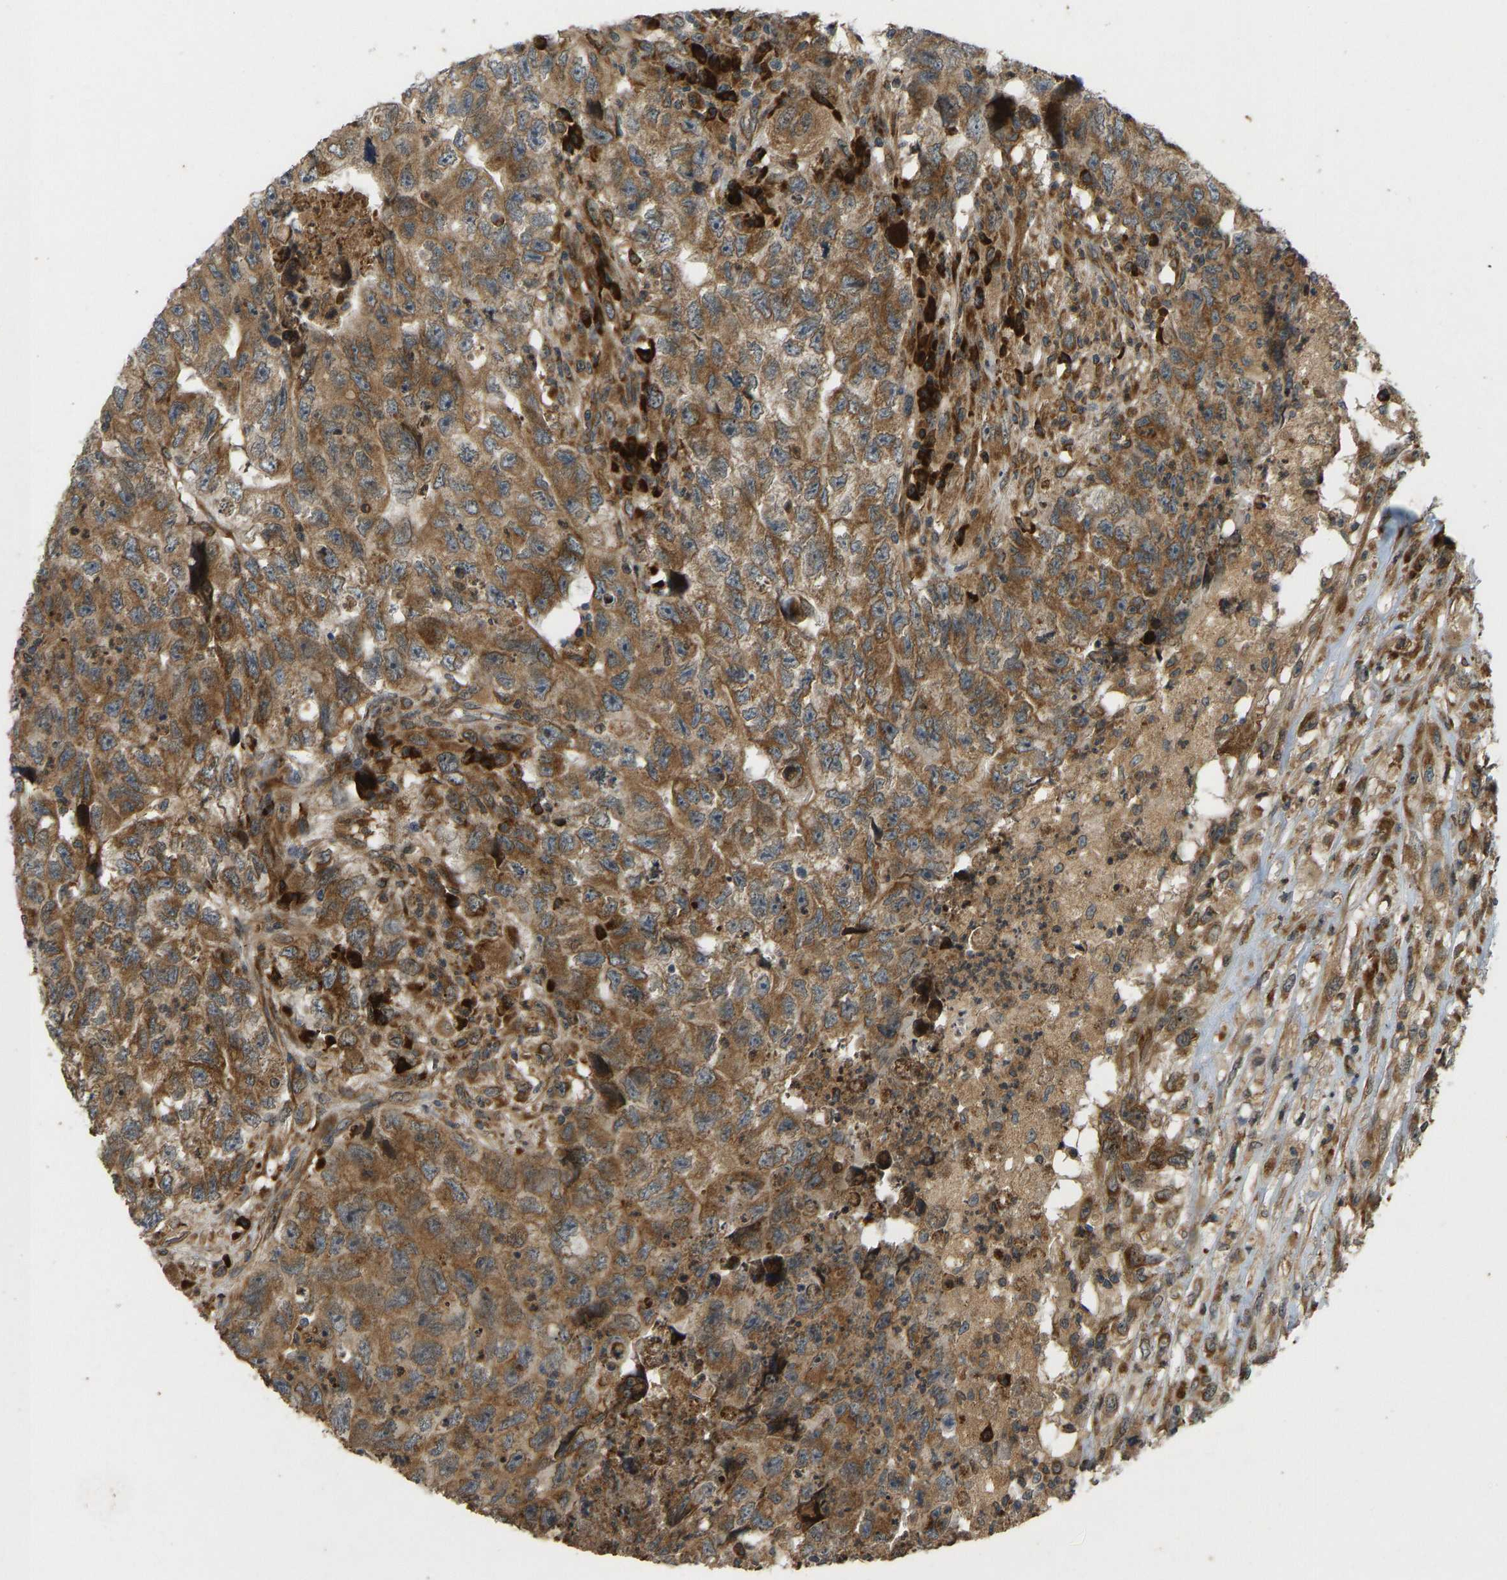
{"staining": {"intensity": "moderate", "quantity": ">75%", "location": "cytoplasmic/membranous"}, "tissue": "testis cancer", "cell_type": "Tumor cells", "image_type": "cancer", "snomed": [{"axis": "morphology", "description": "Carcinoma, Embryonal, NOS"}, {"axis": "topography", "description": "Testis"}], "caption": "Protein staining exhibits moderate cytoplasmic/membranous expression in approximately >75% of tumor cells in embryonal carcinoma (testis).", "gene": "RPN2", "patient": {"sex": "male", "age": 32}}